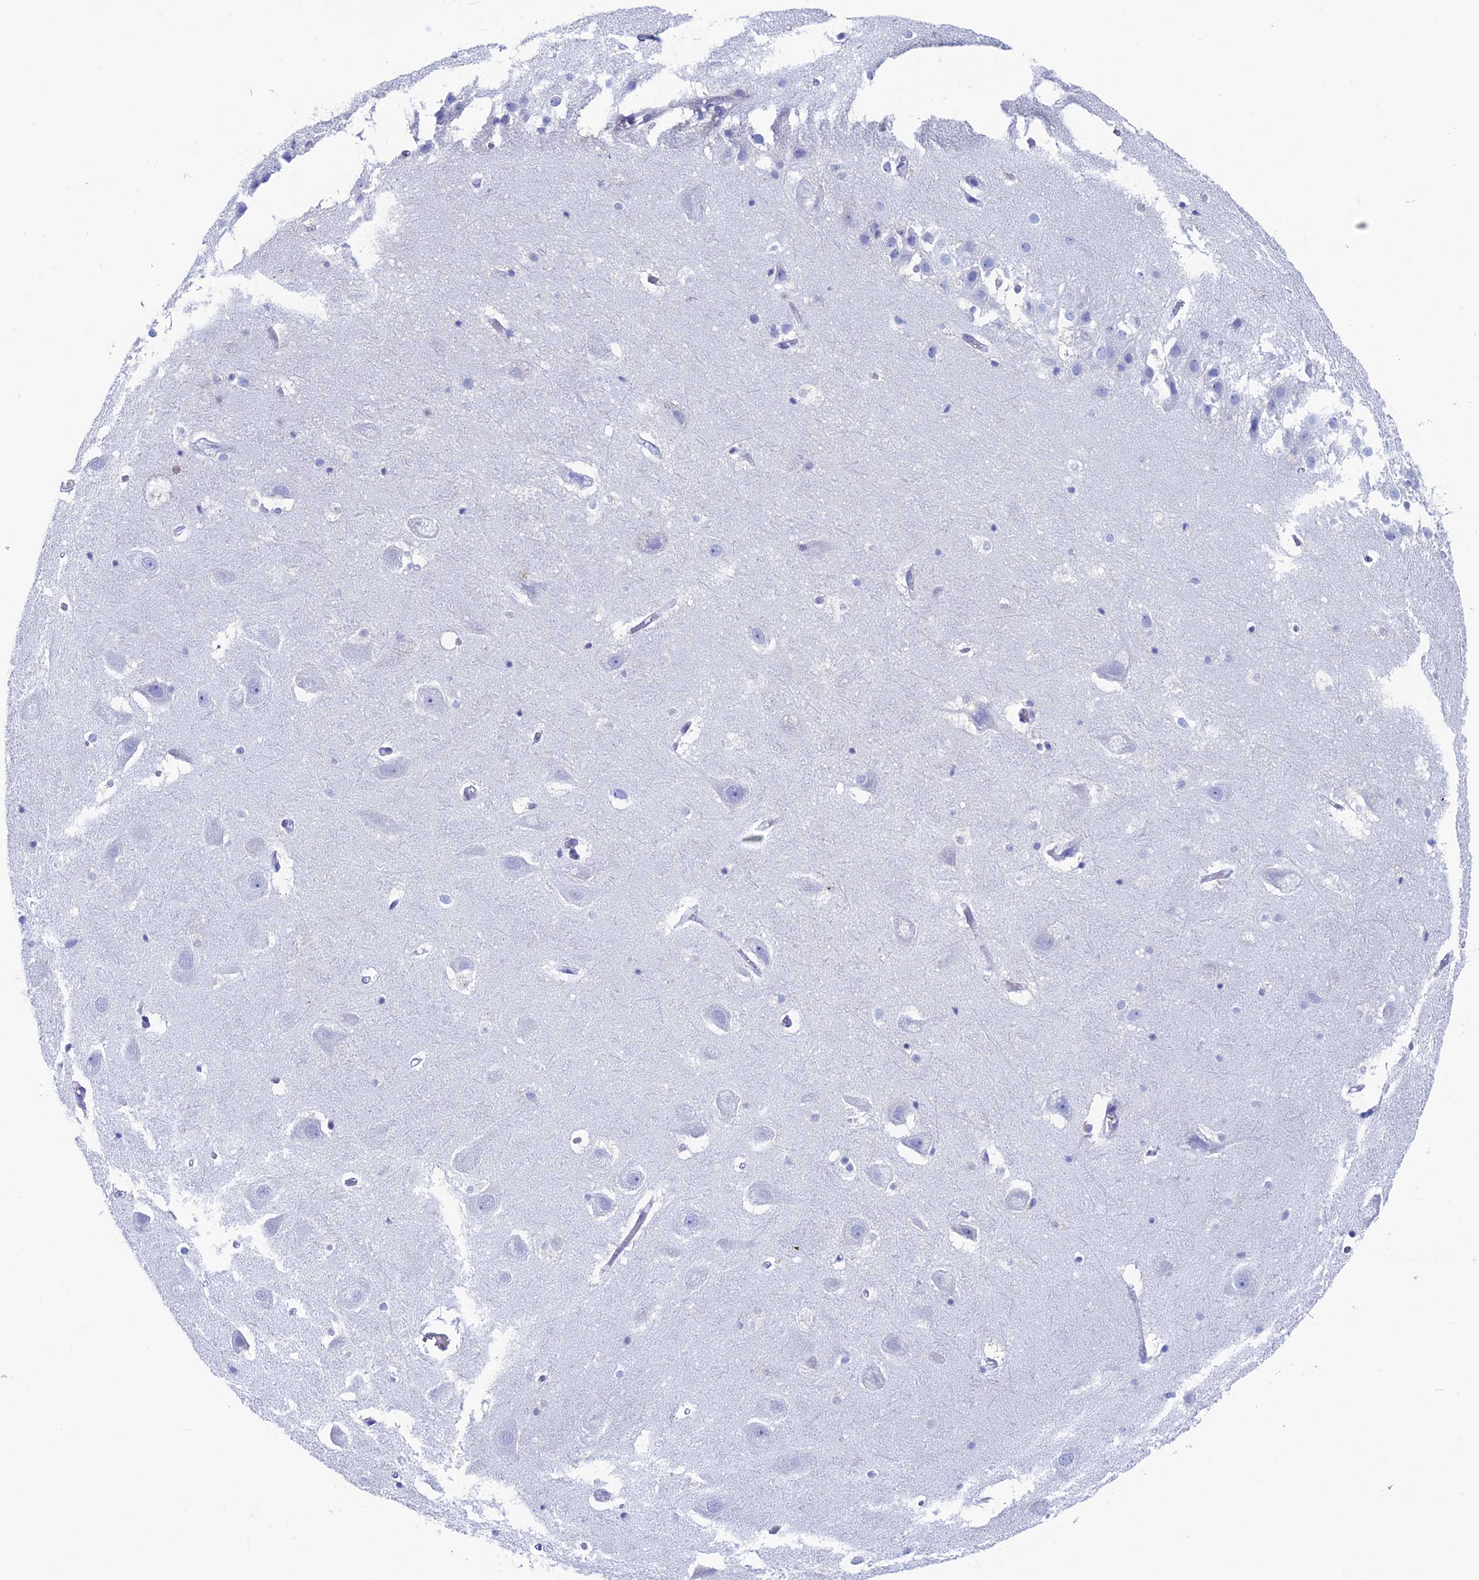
{"staining": {"intensity": "negative", "quantity": "none", "location": "none"}, "tissue": "hippocampus", "cell_type": "Glial cells", "image_type": "normal", "snomed": [{"axis": "morphology", "description": "Normal tissue, NOS"}, {"axis": "topography", "description": "Hippocampus"}], "caption": "Glial cells show no significant expression in normal hippocampus.", "gene": "KCNK17", "patient": {"sex": "female", "age": 52}}